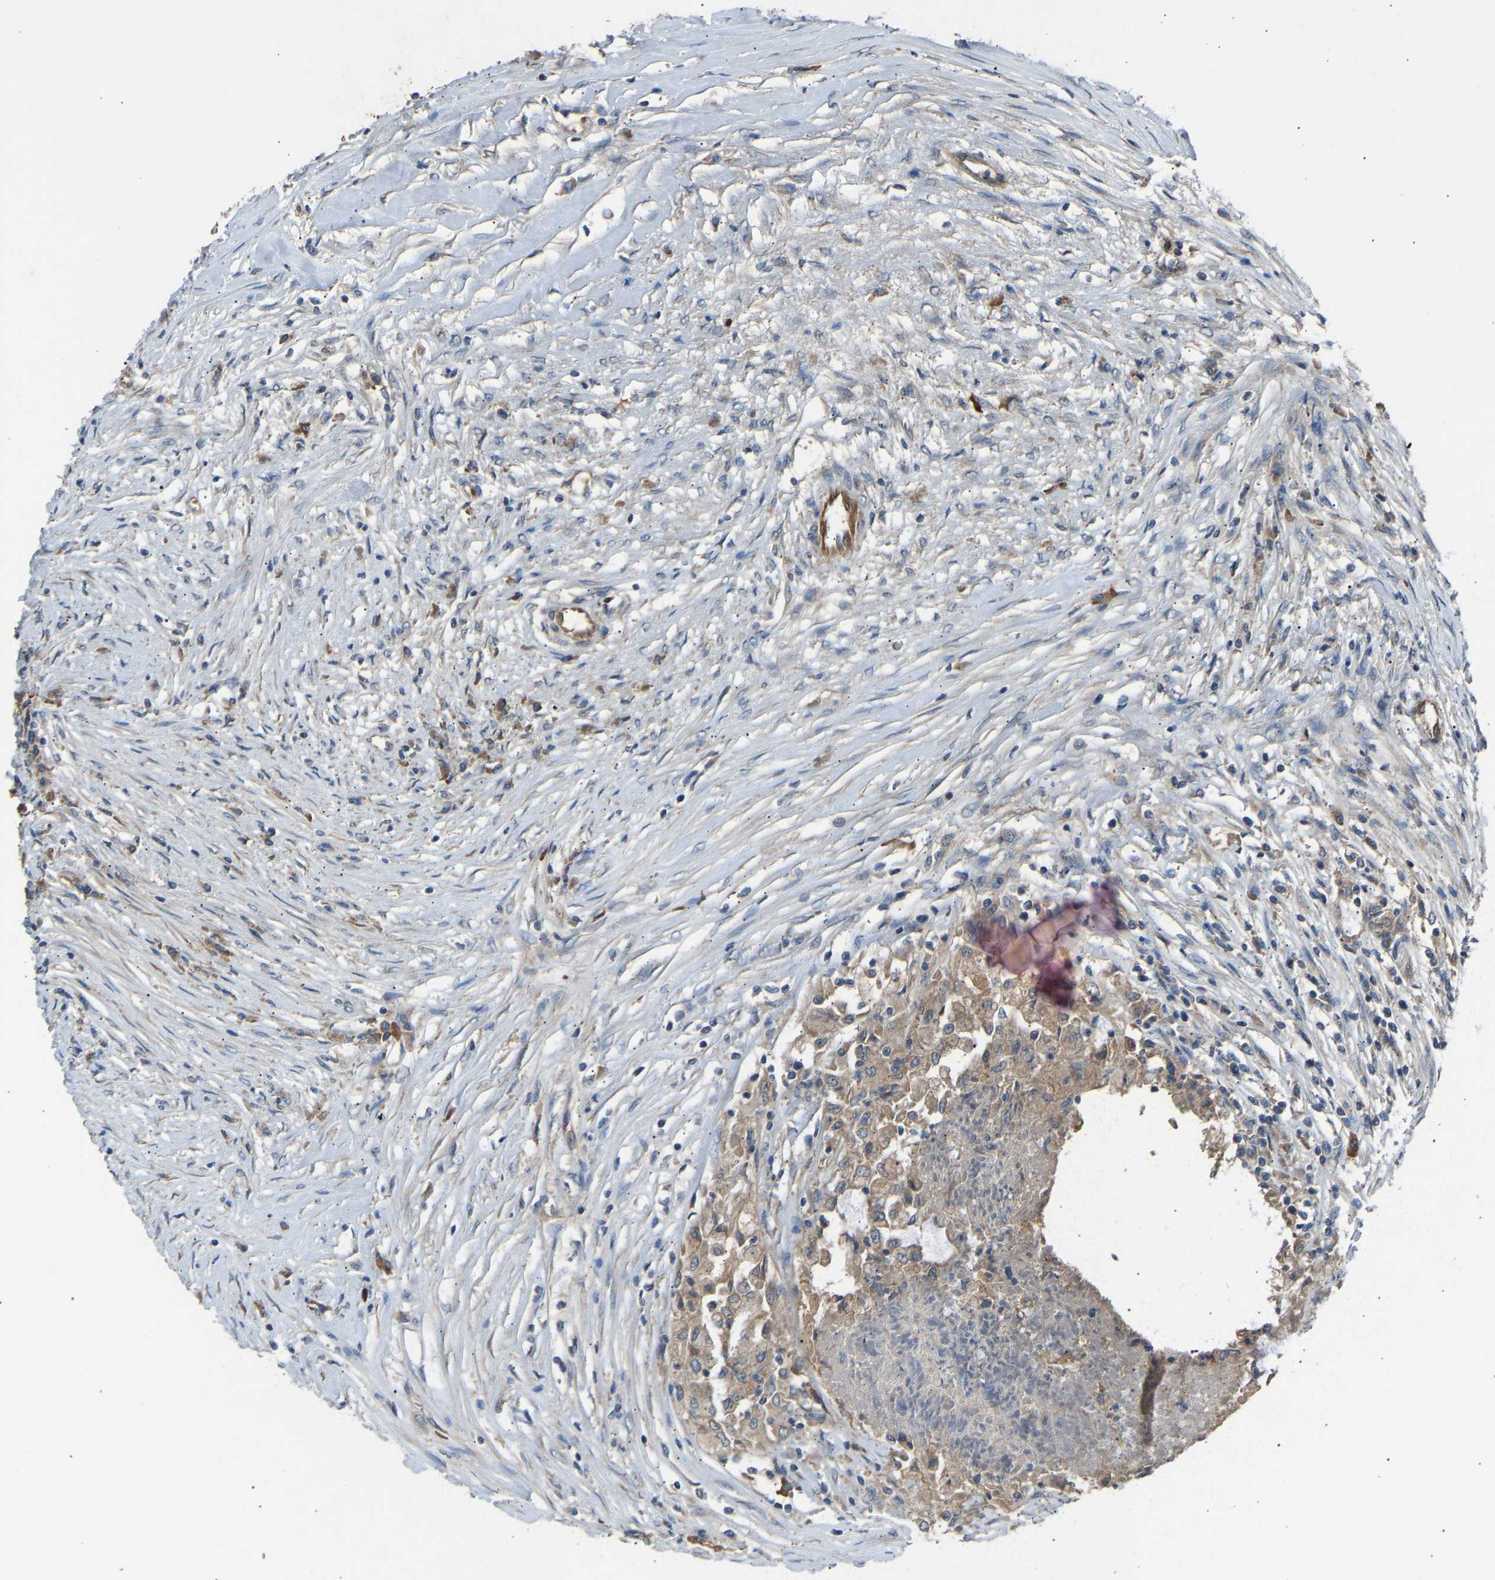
{"staining": {"intensity": "weak", "quantity": ">75%", "location": "cytoplasmic/membranous"}, "tissue": "colorectal cancer", "cell_type": "Tumor cells", "image_type": "cancer", "snomed": [{"axis": "morphology", "description": "Adenocarcinoma, NOS"}, {"axis": "topography", "description": "Rectum"}], "caption": "The immunohistochemical stain highlights weak cytoplasmic/membranous positivity in tumor cells of colorectal cancer (adenocarcinoma) tissue.", "gene": "GAS2L1", "patient": {"sex": "male", "age": 63}}